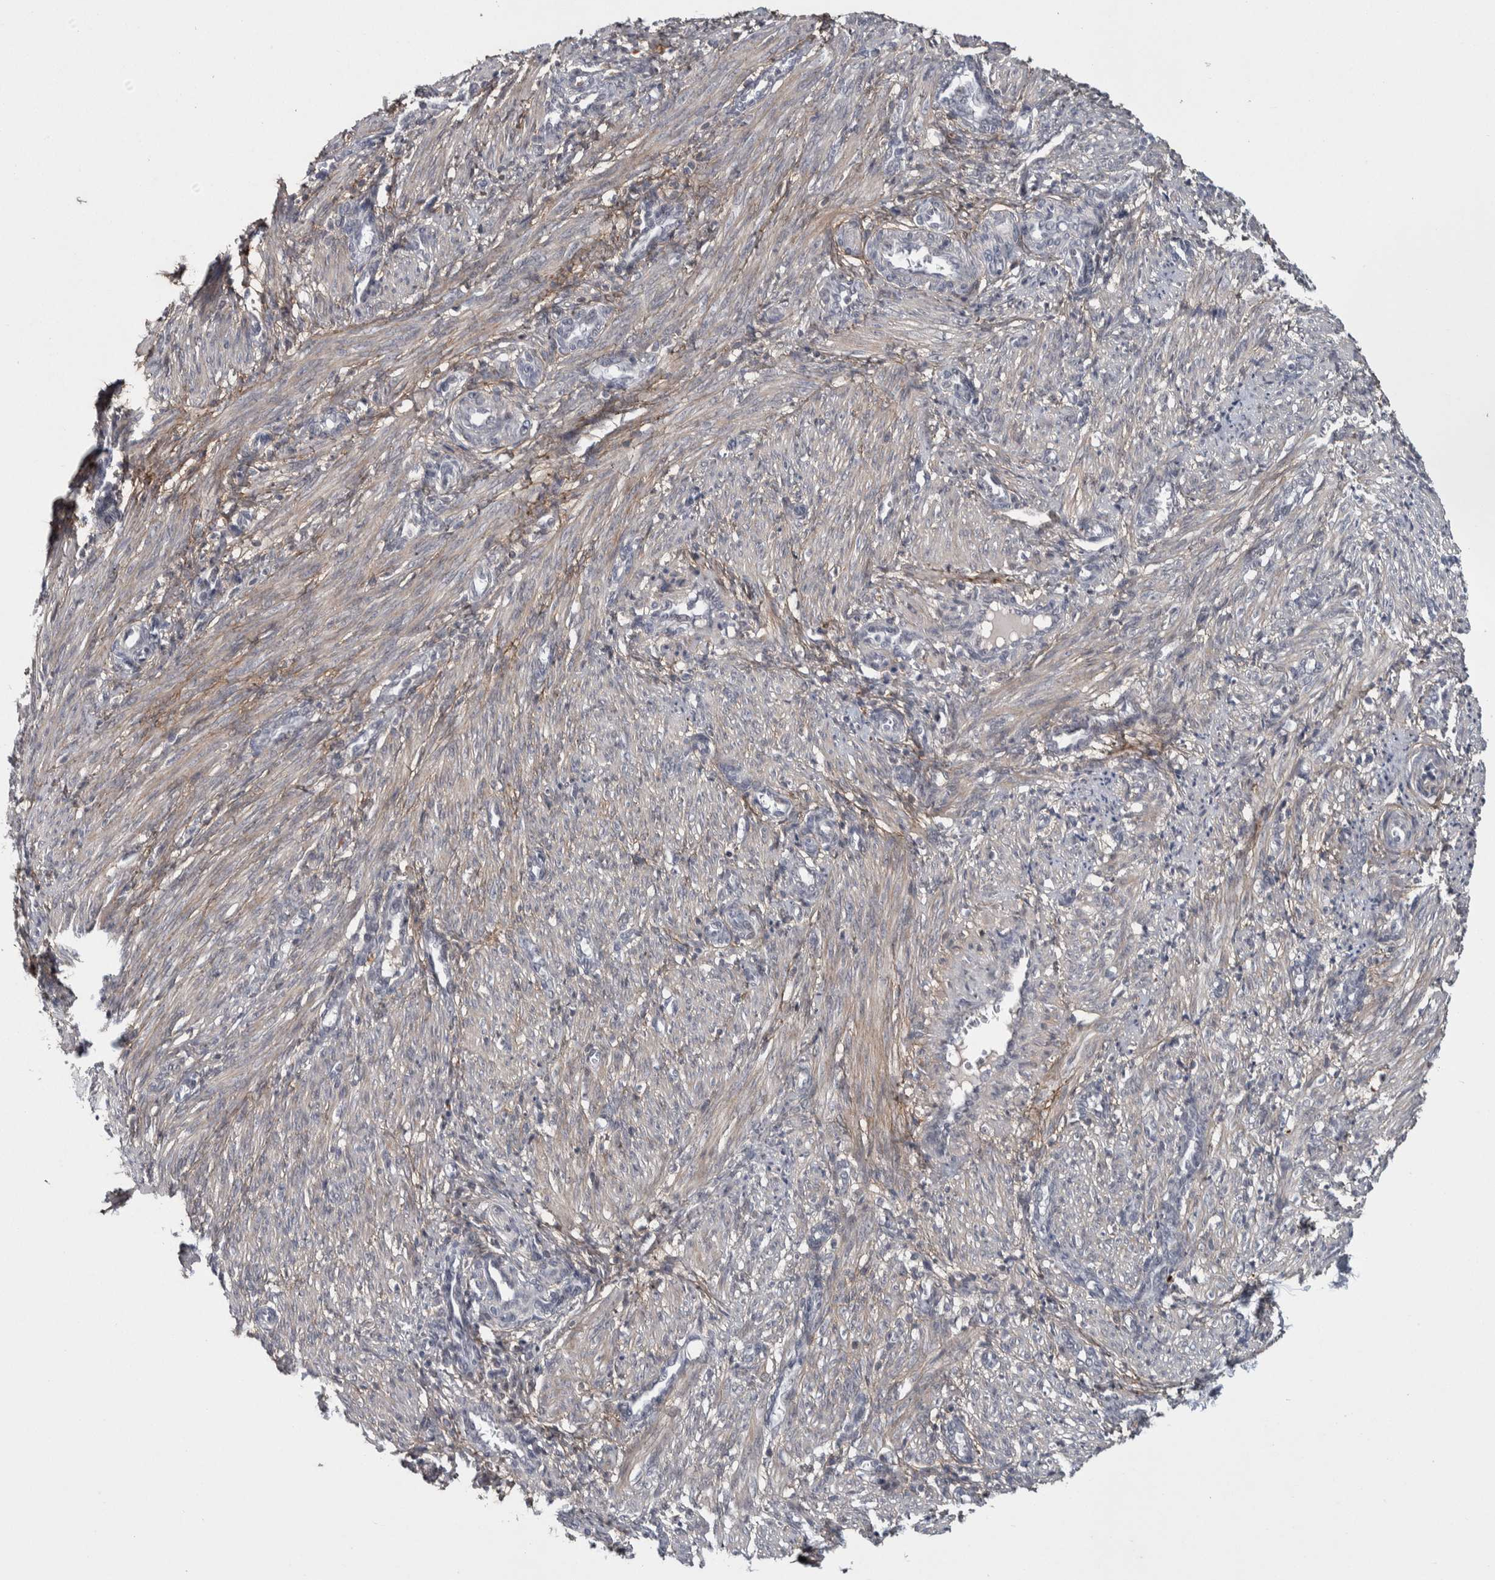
{"staining": {"intensity": "moderate", "quantity": "<25%", "location": "nuclear"}, "tissue": "smooth muscle", "cell_type": "Smooth muscle cells", "image_type": "normal", "snomed": [{"axis": "morphology", "description": "Normal tissue, NOS"}, {"axis": "topography", "description": "Endometrium"}], "caption": "Protein staining displays moderate nuclear expression in about <25% of smooth muscle cells in normal smooth muscle. Using DAB (brown) and hematoxylin (blue) stains, captured at high magnification using brightfield microscopy.", "gene": "ASPN", "patient": {"sex": "female", "age": 33}}